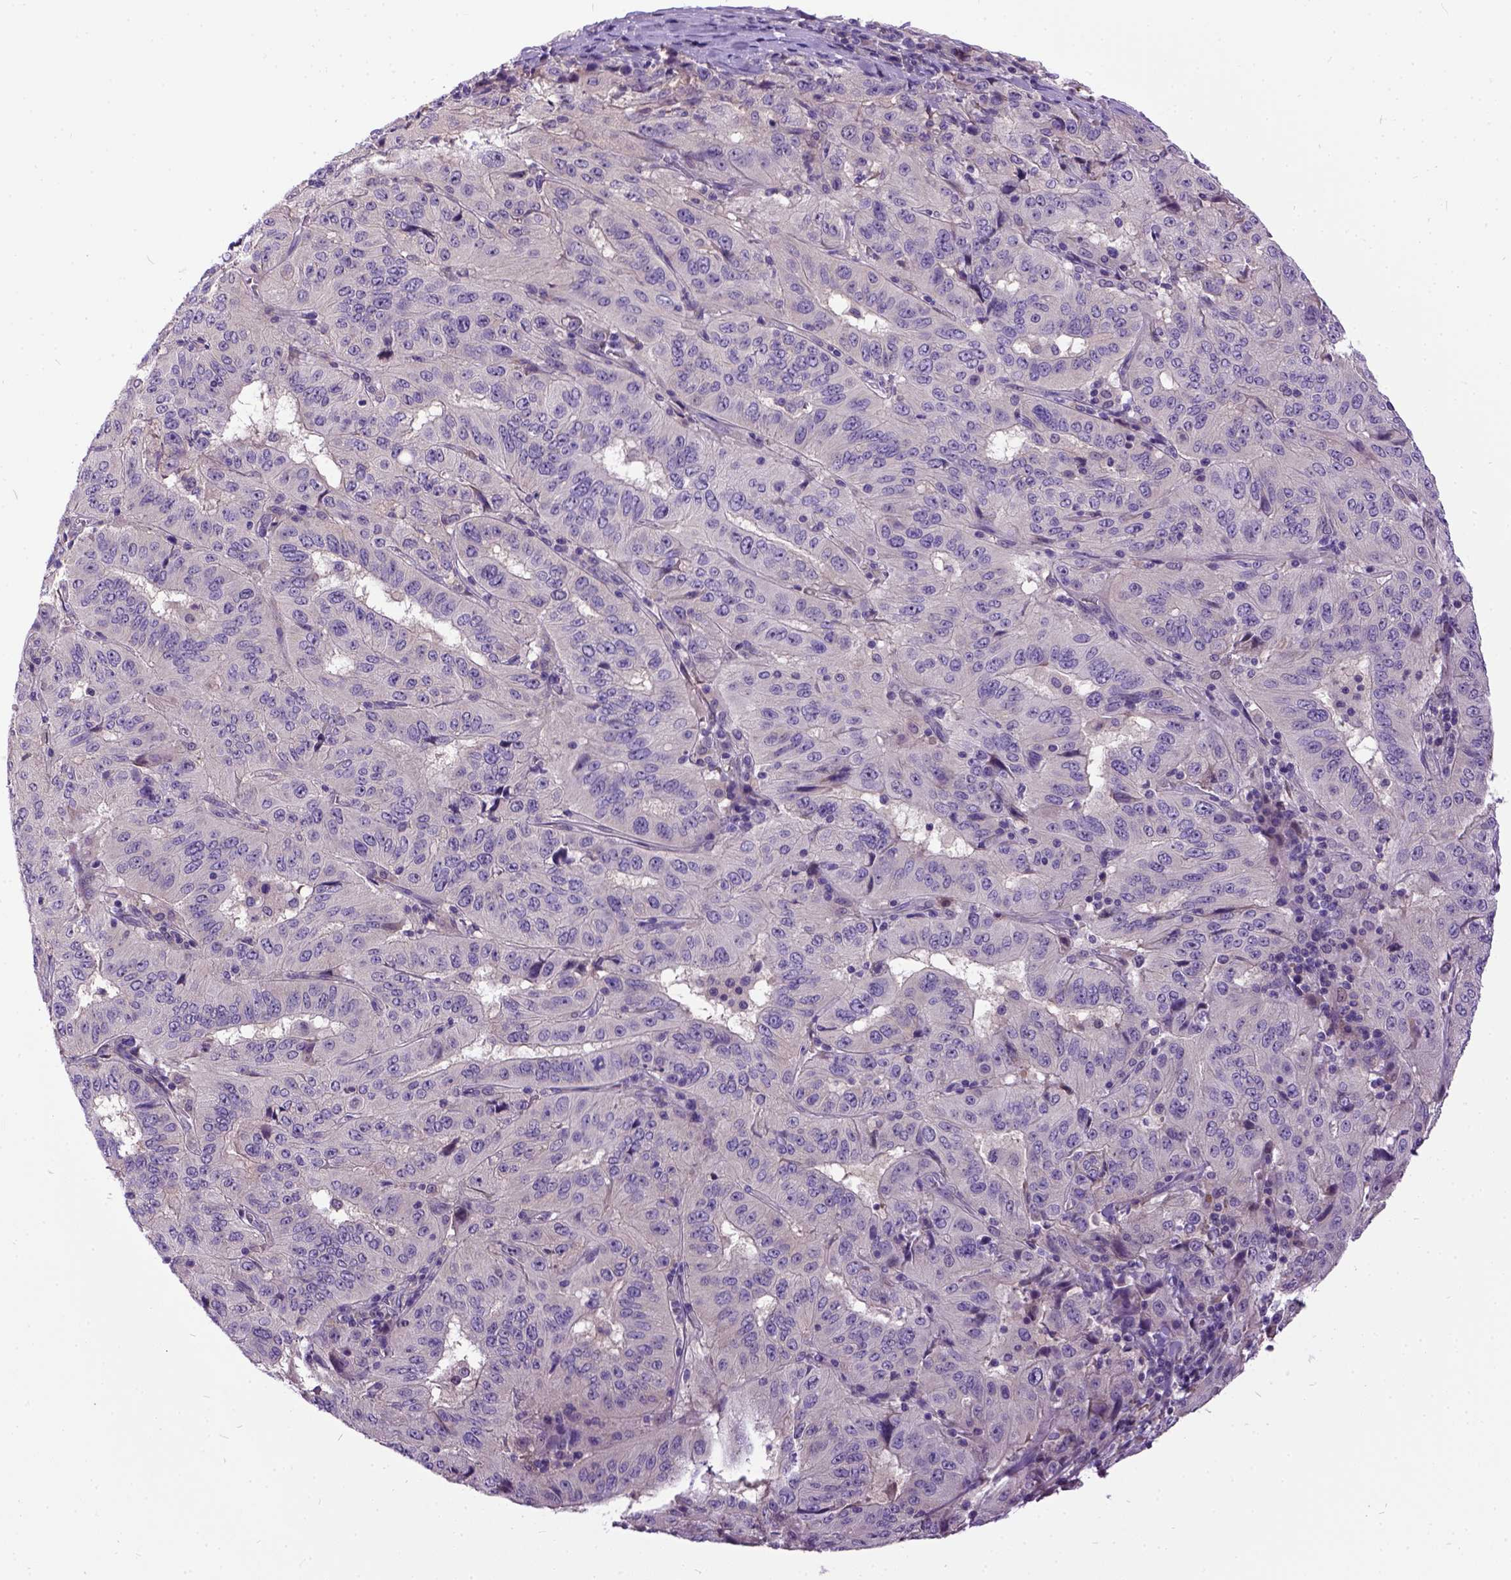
{"staining": {"intensity": "negative", "quantity": "none", "location": "none"}, "tissue": "pancreatic cancer", "cell_type": "Tumor cells", "image_type": "cancer", "snomed": [{"axis": "morphology", "description": "Adenocarcinoma, NOS"}, {"axis": "topography", "description": "Pancreas"}], "caption": "This is an immunohistochemistry image of pancreatic adenocarcinoma. There is no staining in tumor cells.", "gene": "NEK5", "patient": {"sex": "male", "age": 63}}